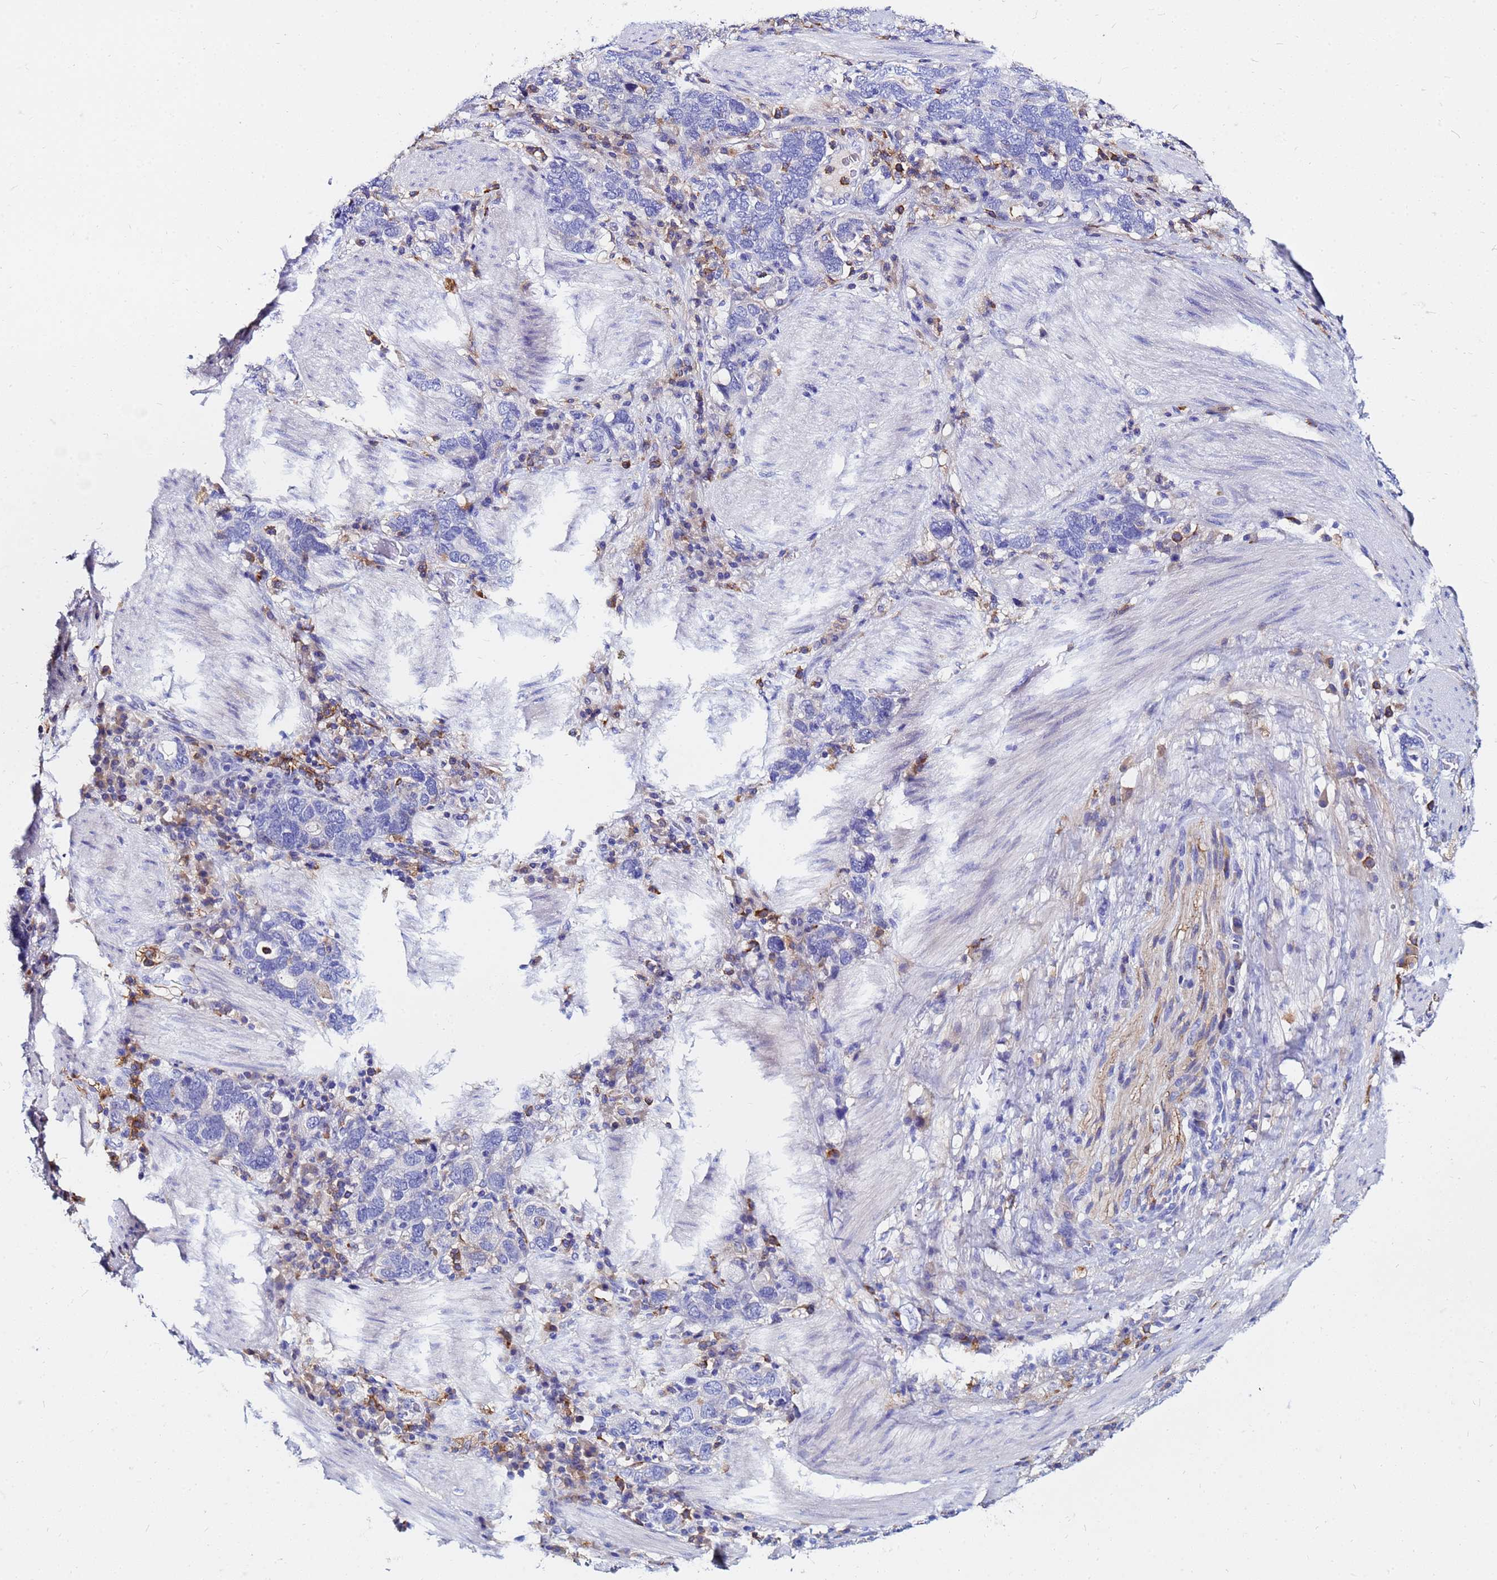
{"staining": {"intensity": "negative", "quantity": "none", "location": "none"}, "tissue": "stomach cancer", "cell_type": "Tumor cells", "image_type": "cancer", "snomed": [{"axis": "morphology", "description": "Adenocarcinoma, NOS"}, {"axis": "topography", "description": "Stomach, upper"}, {"axis": "topography", "description": "Stomach"}], "caption": "Adenocarcinoma (stomach) was stained to show a protein in brown. There is no significant expression in tumor cells.", "gene": "BASP1", "patient": {"sex": "male", "age": 62}}